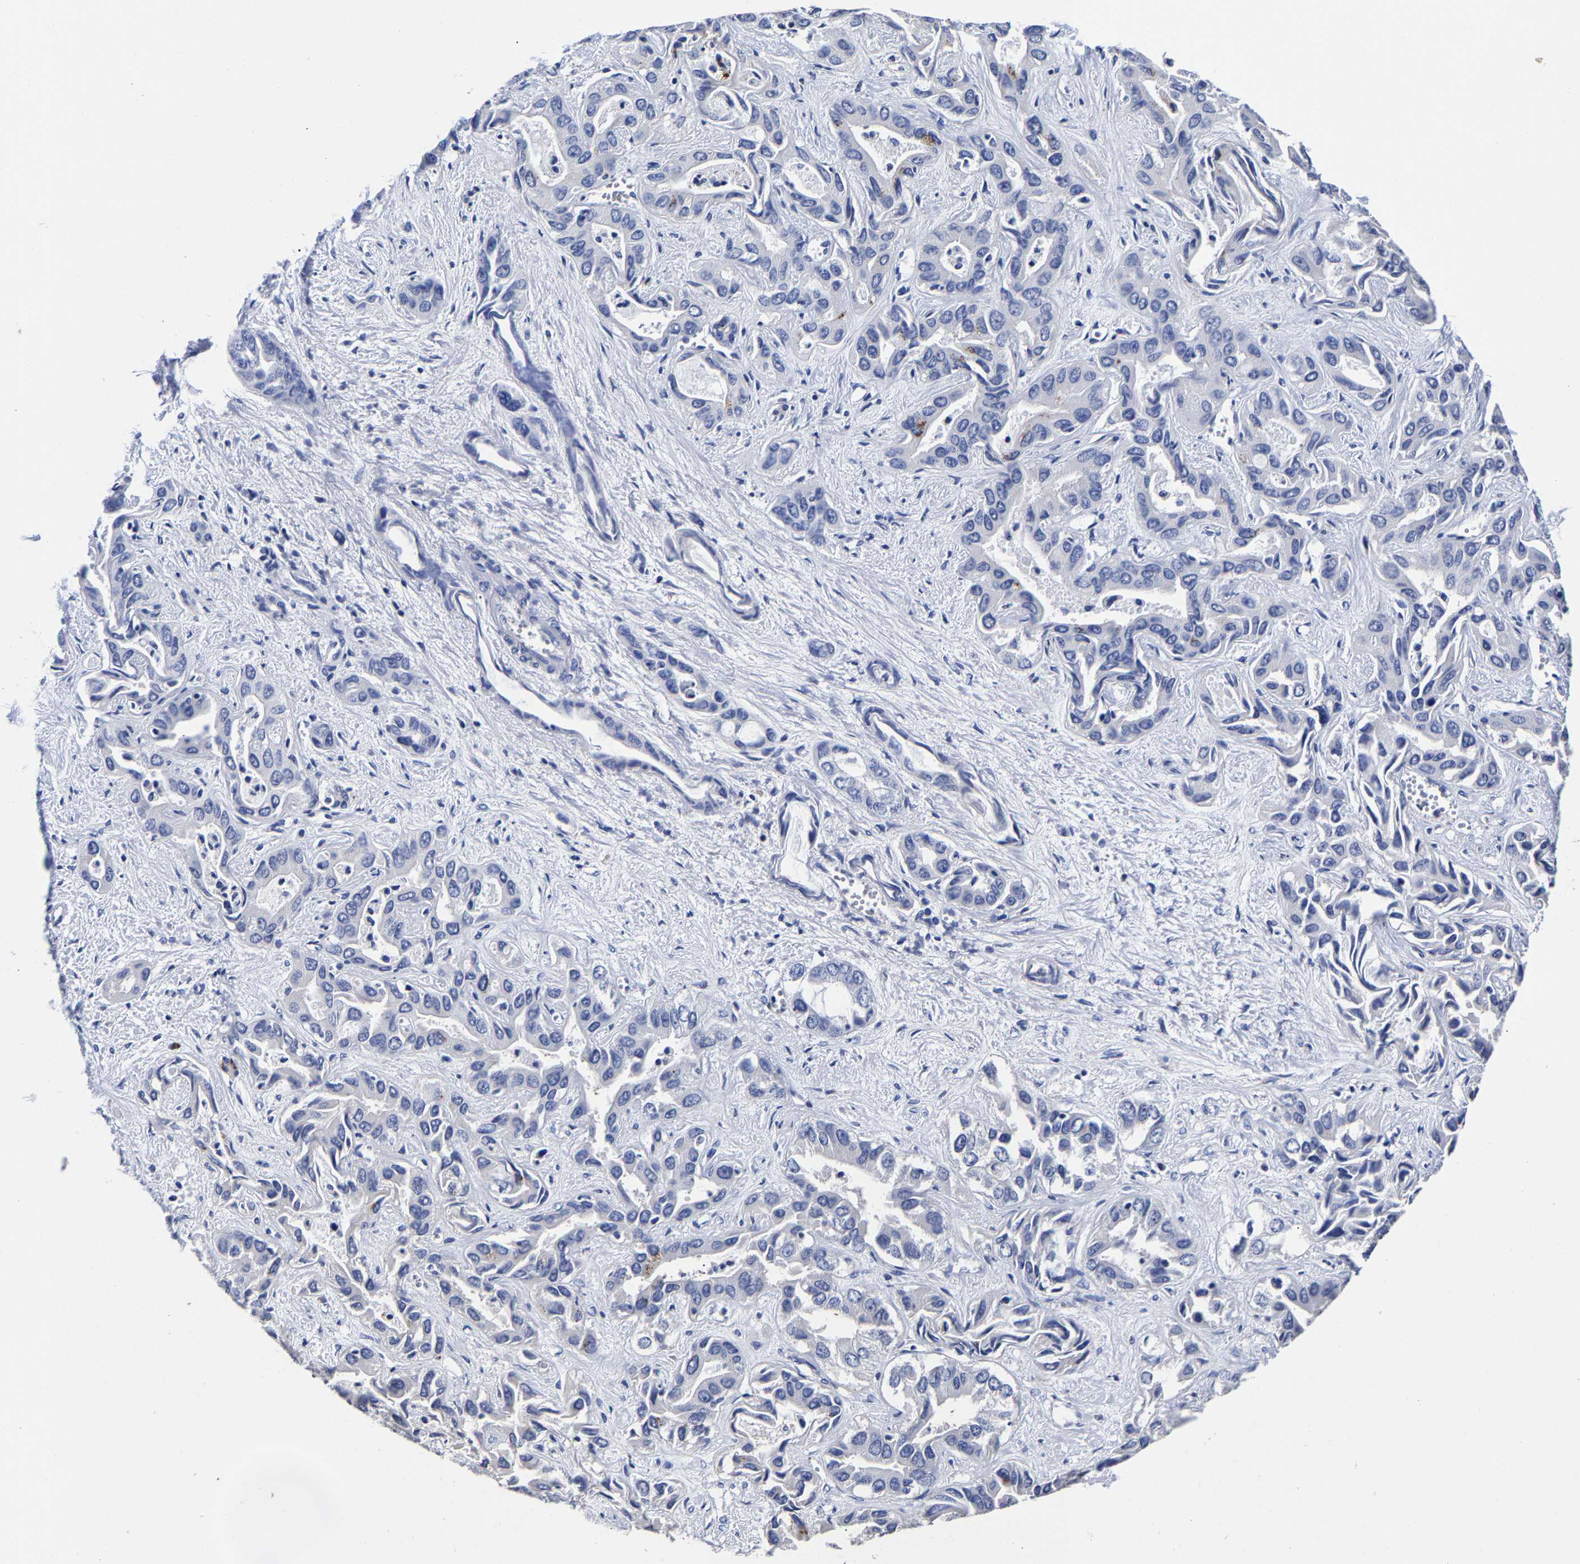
{"staining": {"intensity": "negative", "quantity": "none", "location": "none"}, "tissue": "liver cancer", "cell_type": "Tumor cells", "image_type": "cancer", "snomed": [{"axis": "morphology", "description": "Cholangiocarcinoma"}, {"axis": "topography", "description": "Liver"}], "caption": "Immunohistochemical staining of liver cancer shows no significant expression in tumor cells.", "gene": "AKAP4", "patient": {"sex": "female", "age": 52}}